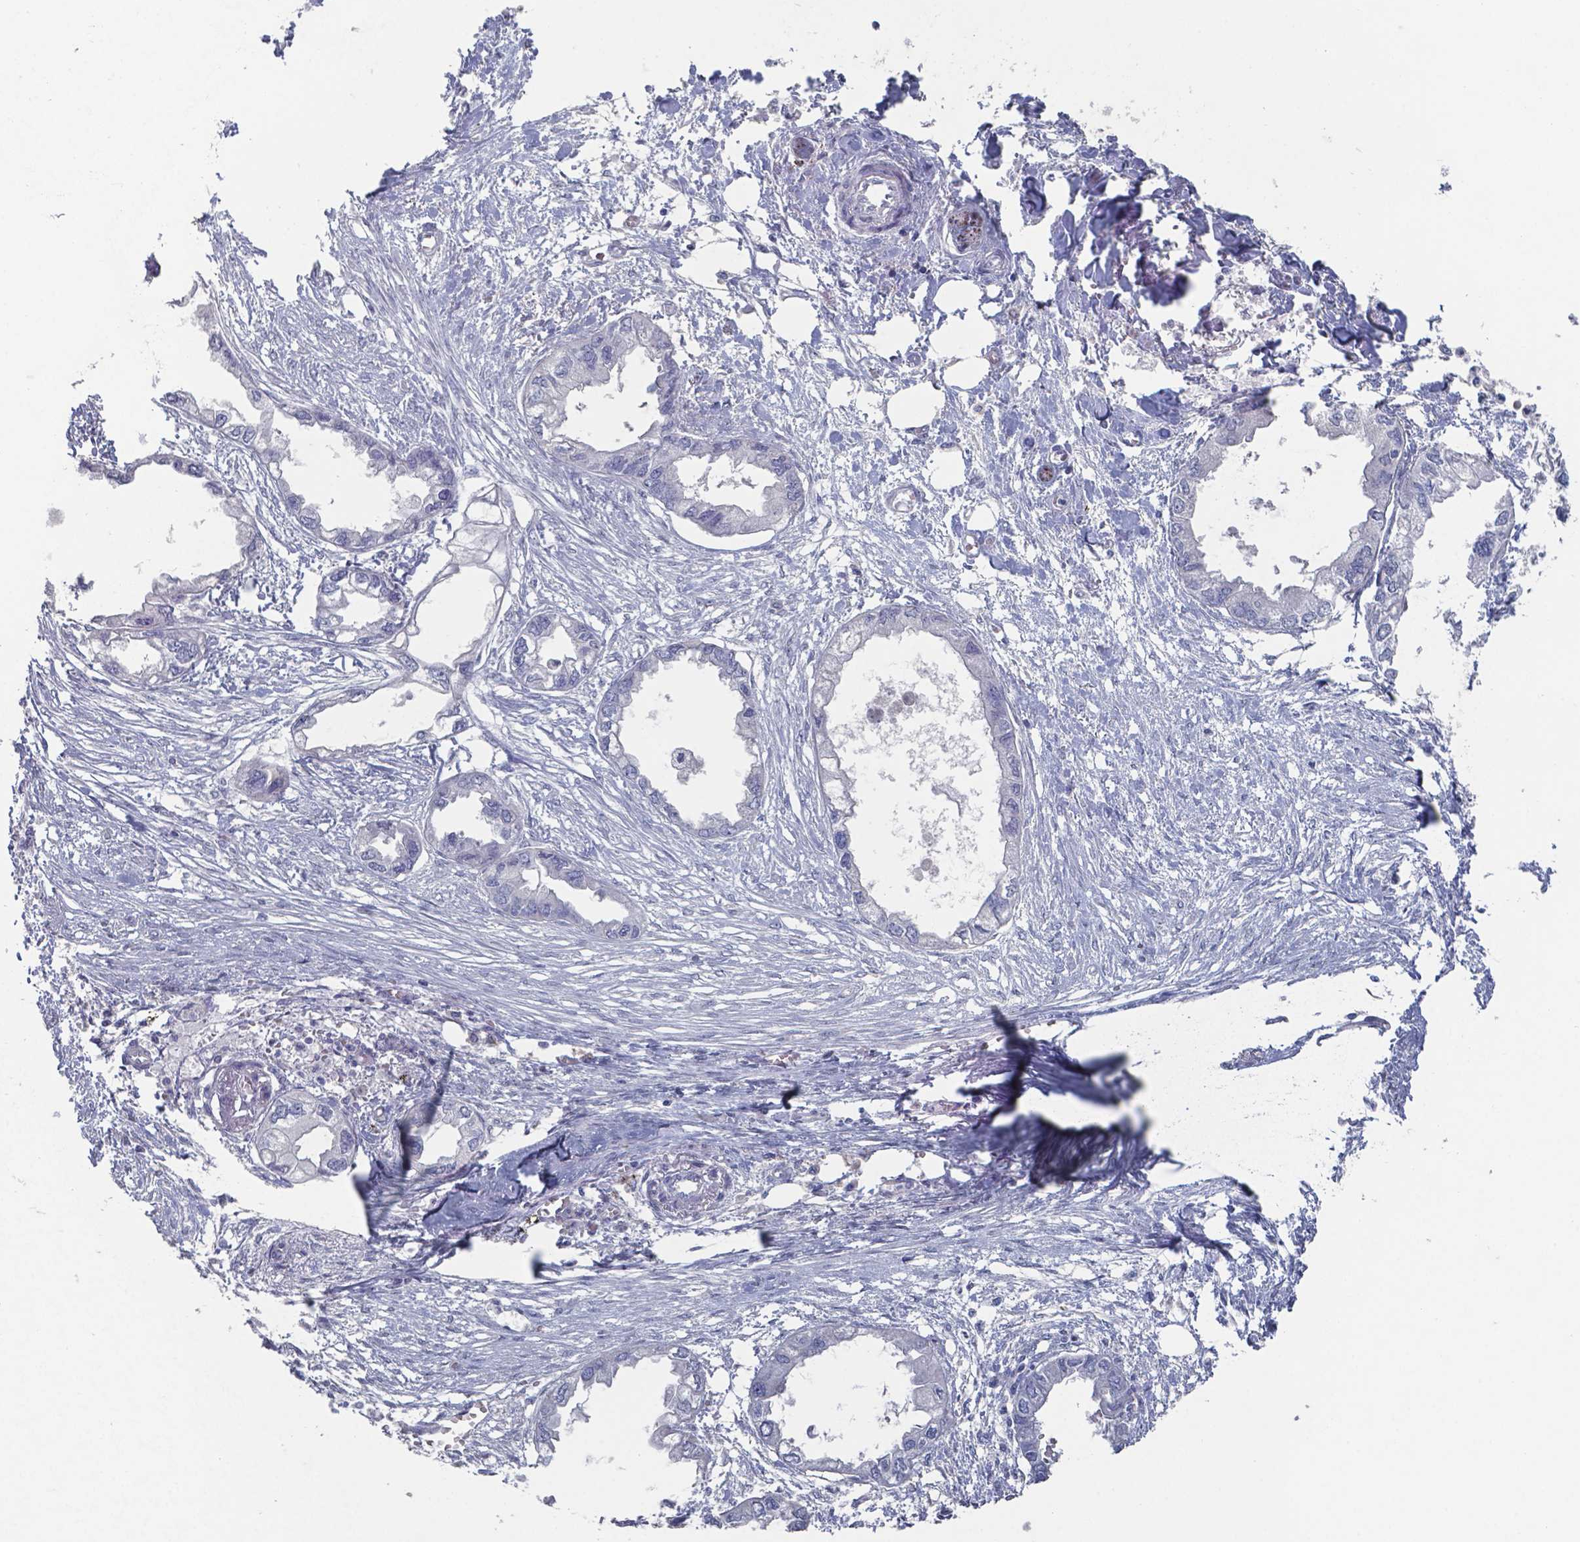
{"staining": {"intensity": "negative", "quantity": "none", "location": "none"}, "tissue": "endometrial cancer", "cell_type": "Tumor cells", "image_type": "cancer", "snomed": [{"axis": "morphology", "description": "Adenocarcinoma, NOS"}, {"axis": "morphology", "description": "Adenocarcinoma, metastatic, NOS"}, {"axis": "topography", "description": "Adipose tissue"}, {"axis": "topography", "description": "Endometrium"}], "caption": "Tumor cells are negative for brown protein staining in endometrial cancer.", "gene": "PLA2R1", "patient": {"sex": "female", "age": 67}}